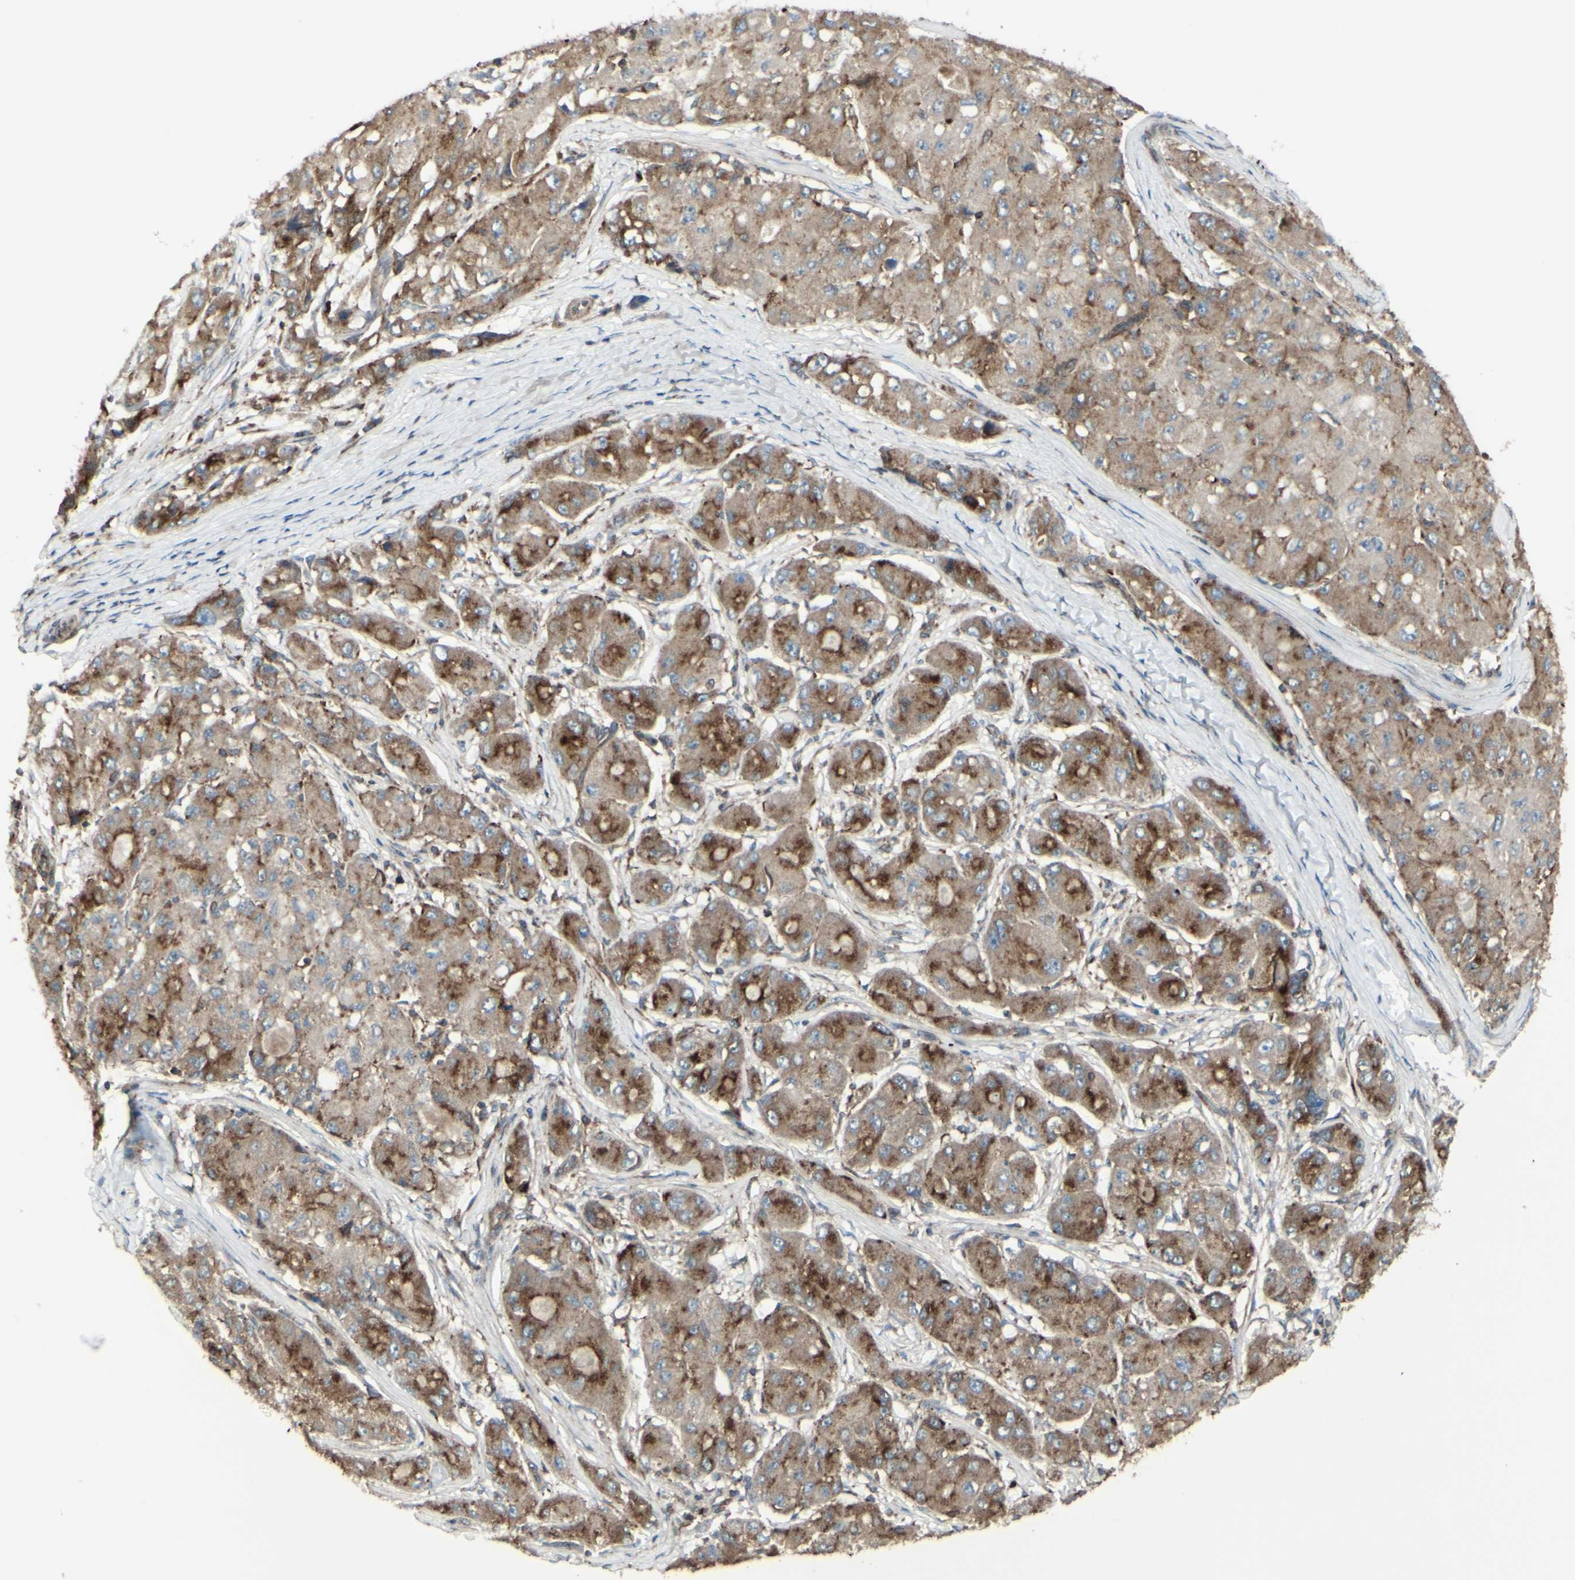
{"staining": {"intensity": "moderate", "quantity": ">75%", "location": "cytoplasmic/membranous"}, "tissue": "liver cancer", "cell_type": "Tumor cells", "image_type": "cancer", "snomed": [{"axis": "morphology", "description": "Carcinoma, Hepatocellular, NOS"}, {"axis": "topography", "description": "Liver"}], "caption": "Immunohistochemical staining of liver hepatocellular carcinoma displays medium levels of moderate cytoplasmic/membranous expression in about >75% of tumor cells.", "gene": "NAPA", "patient": {"sex": "male", "age": 80}}